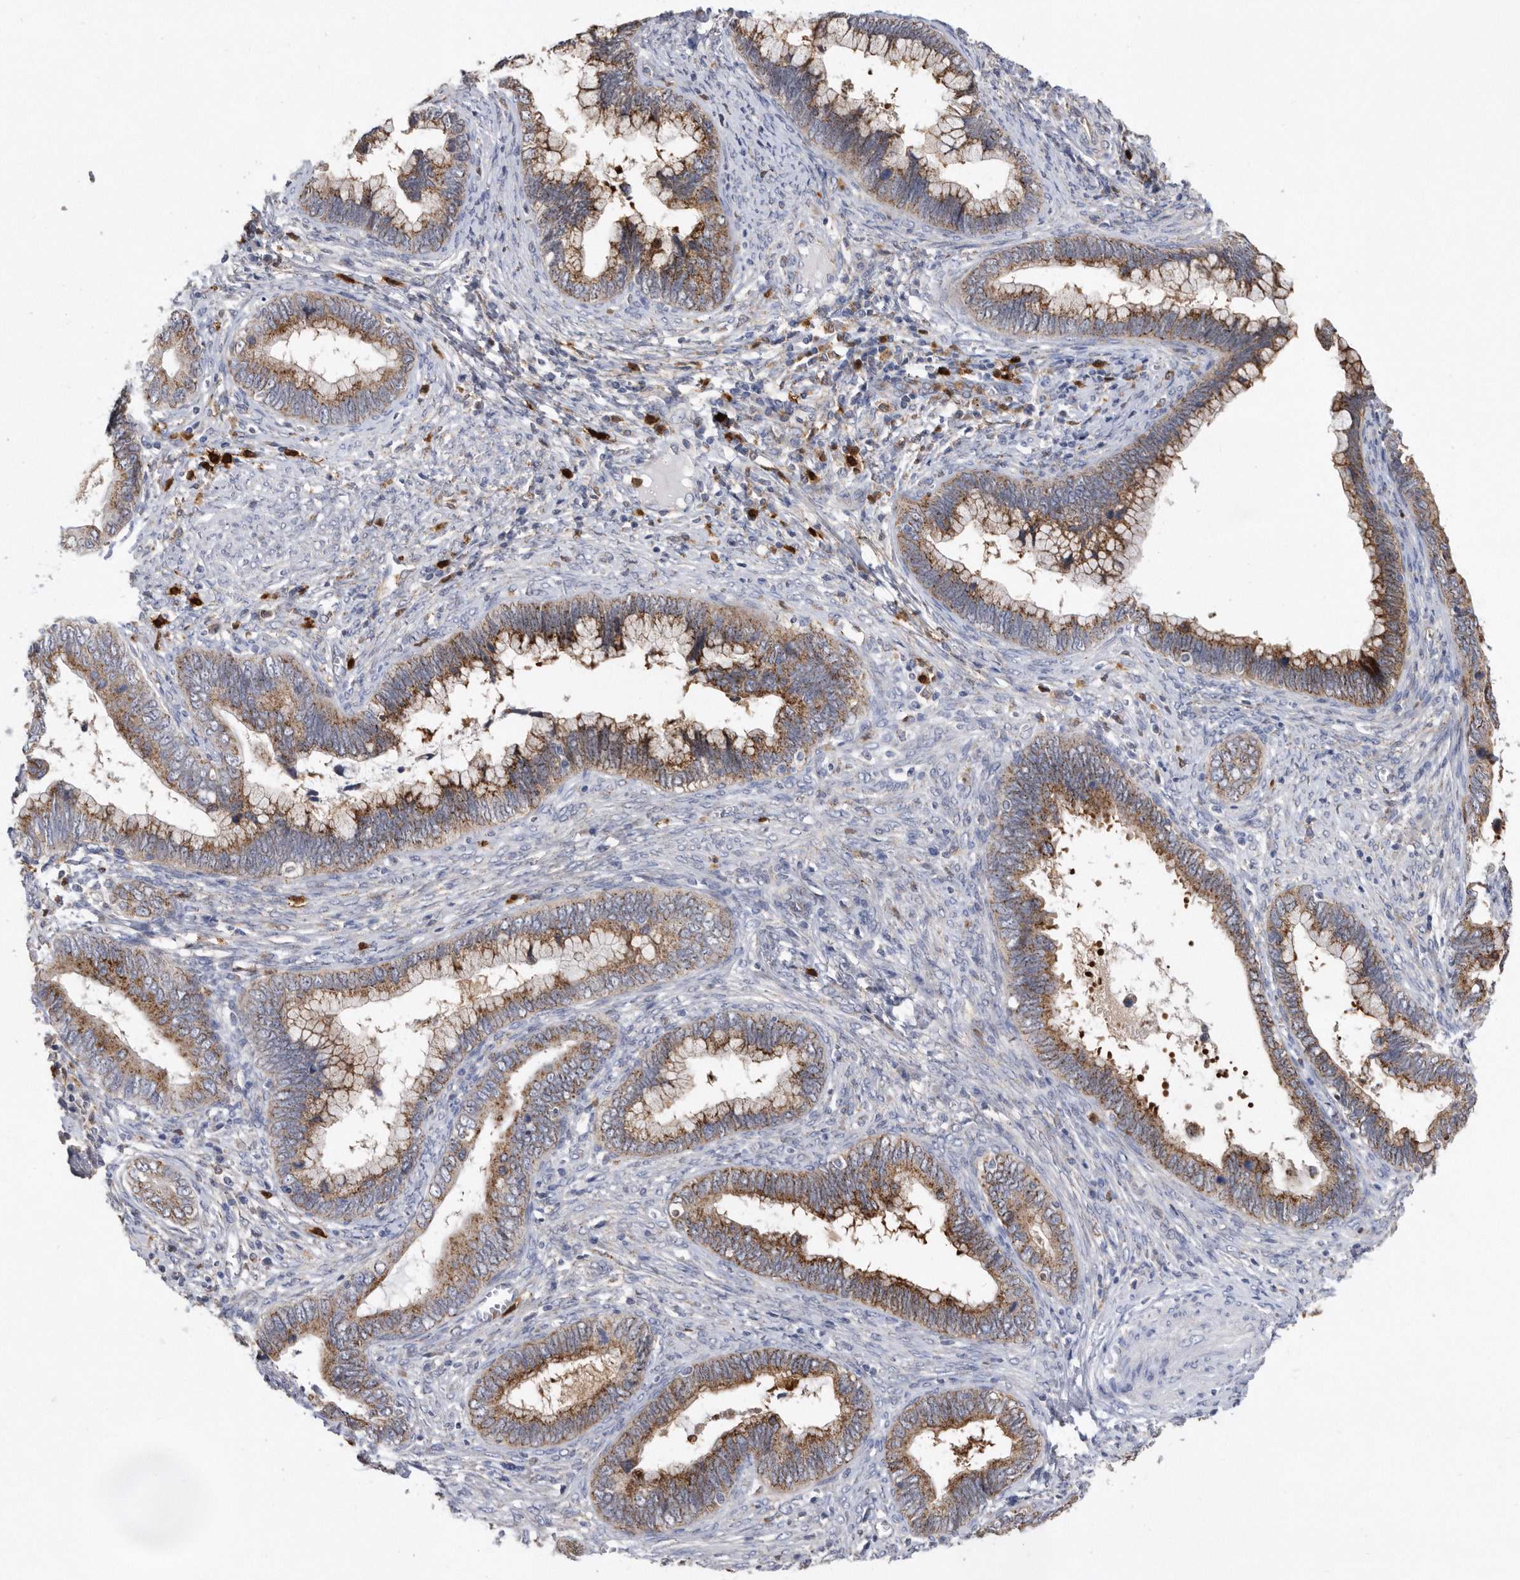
{"staining": {"intensity": "moderate", "quantity": ">75%", "location": "cytoplasmic/membranous"}, "tissue": "cervical cancer", "cell_type": "Tumor cells", "image_type": "cancer", "snomed": [{"axis": "morphology", "description": "Adenocarcinoma, NOS"}, {"axis": "topography", "description": "Cervix"}], "caption": "Cervical cancer (adenocarcinoma) was stained to show a protein in brown. There is medium levels of moderate cytoplasmic/membranous staining in about >75% of tumor cells. (Brightfield microscopy of DAB IHC at high magnification).", "gene": "CRISPLD2", "patient": {"sex": "female", "age": 44}}